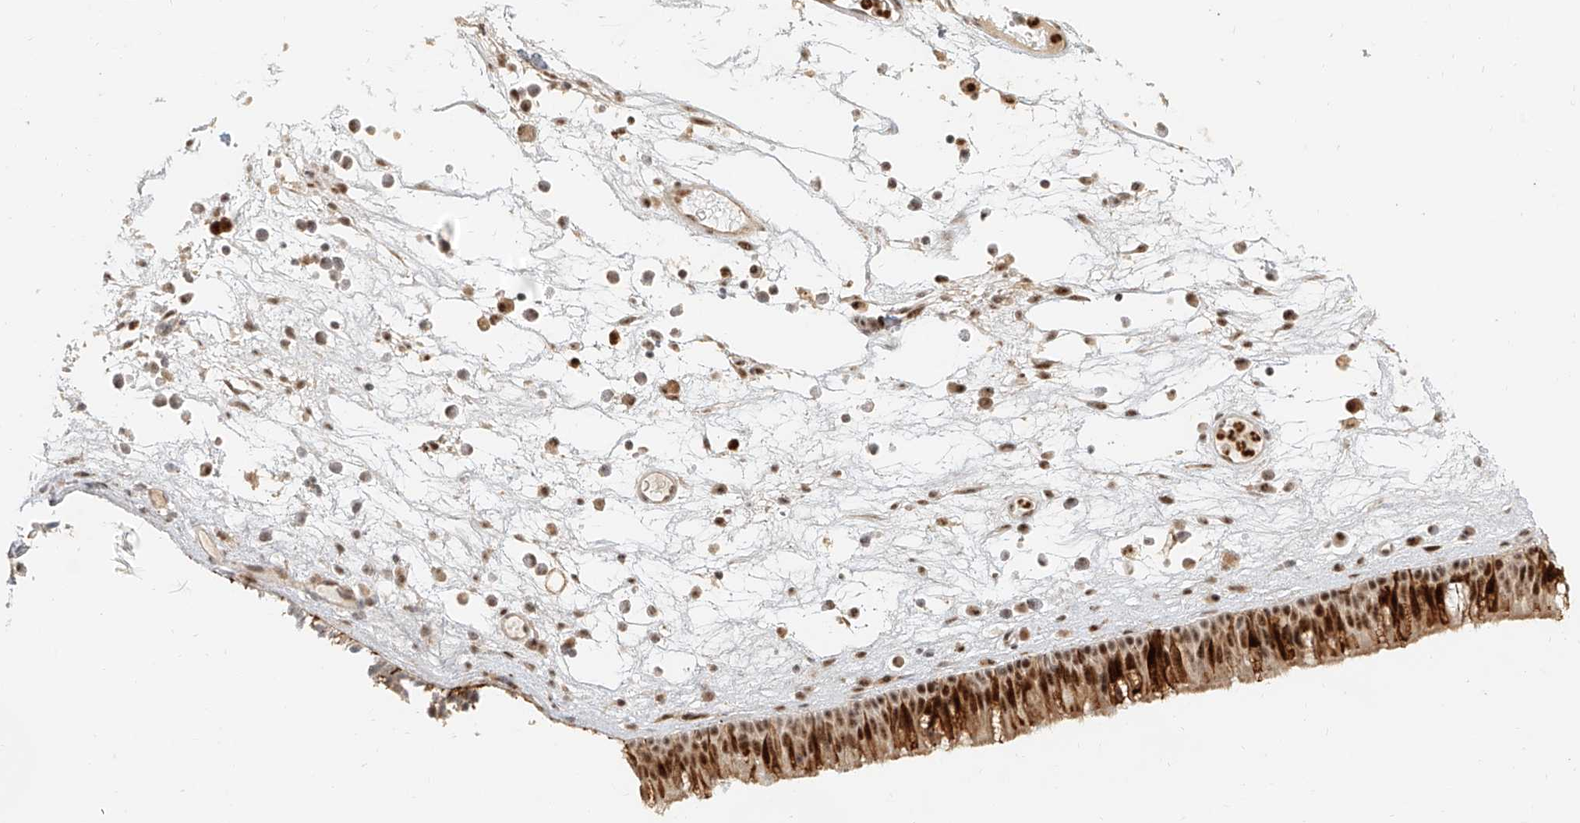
{"staining": {"intensity": "strong", "quantity": ">75%", "location": "nuclear"}, "tissue": "nasopharynx", "cell_type": "Respiratory epithelial cells", "image_type": "normal", "snomed": [{"axis": "morphology", "description": "Normal tissue, NOS"}, {"axis": "morphology", "description": "Inflammation, NOS"}, {"axis": "morphology", "description": "Malignant melanoma, Metastatic site"}, {"axis": "topography", "description": "Nasopharynx"}], "caption": "High-magnification brightfield microscopy of benign nasopharynx stained with DAB (brown) and counterstained with hematoxylin (blue). respiratory epithelial cells exhibit strong nuclear expression is appreciated in about>75% of cells. (IHC, brightfield microscopy, high magnification).", "gene": "CXorf58", "patient": {"sex": "male", "age": 70}}